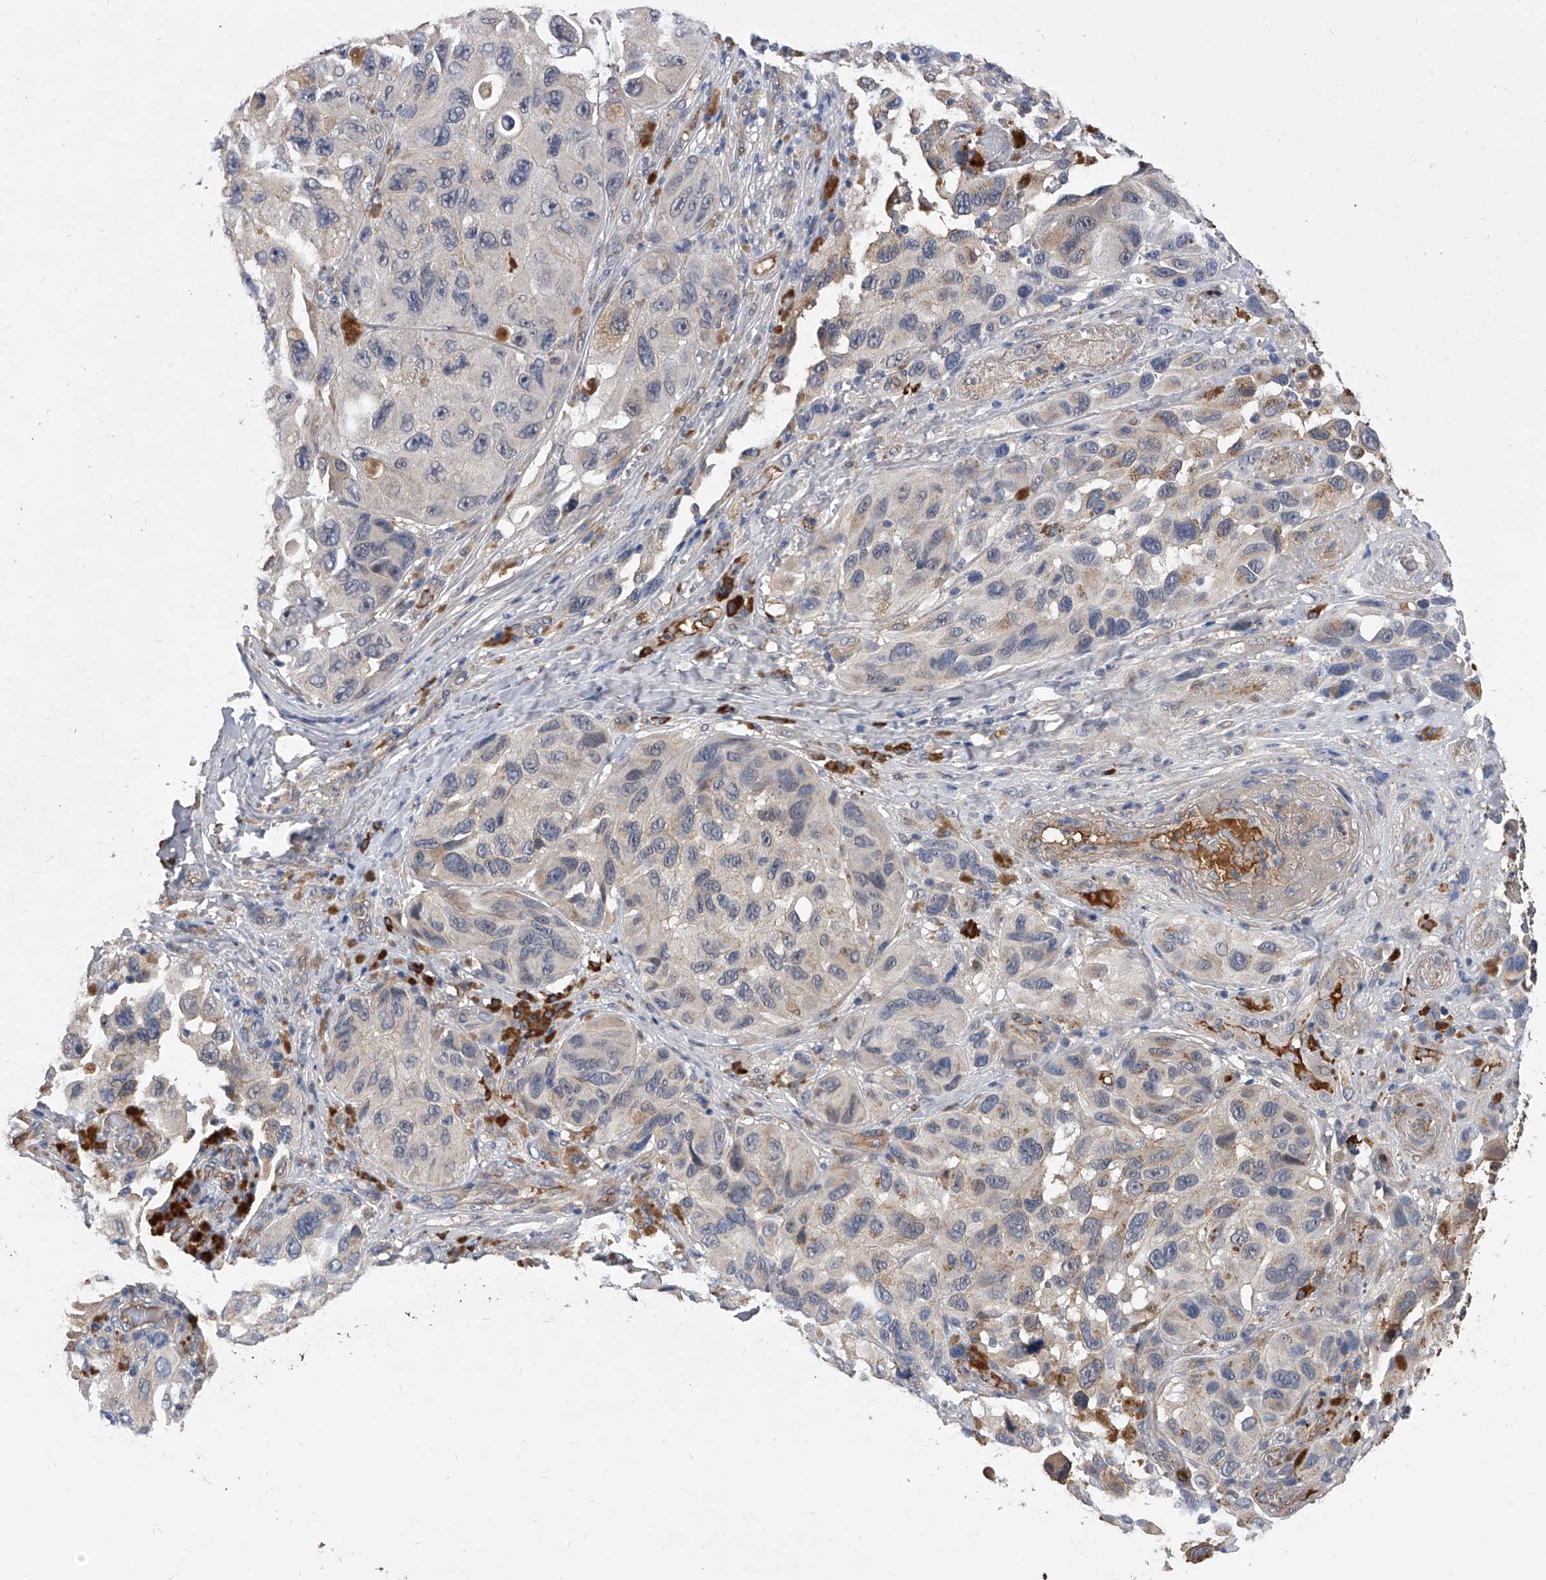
{"staining": {"intensity": "negative", "quantity": "none", "location": "none"}, "tissue": "melanoma", "cell_type": "Tumor cells", "image_type": "cancer", "snomed": [{"axis": "morphology", "description": "Malignant melanoma, NOS"}, {"axis": "topography", "description": "Skin"}], "caption": "A micrograph of malignant melanoma stained for a protein reveals no brown staining in tumor cells.", "gene": "ZNF25", "patient": {"sex": "female", "age": 73}}